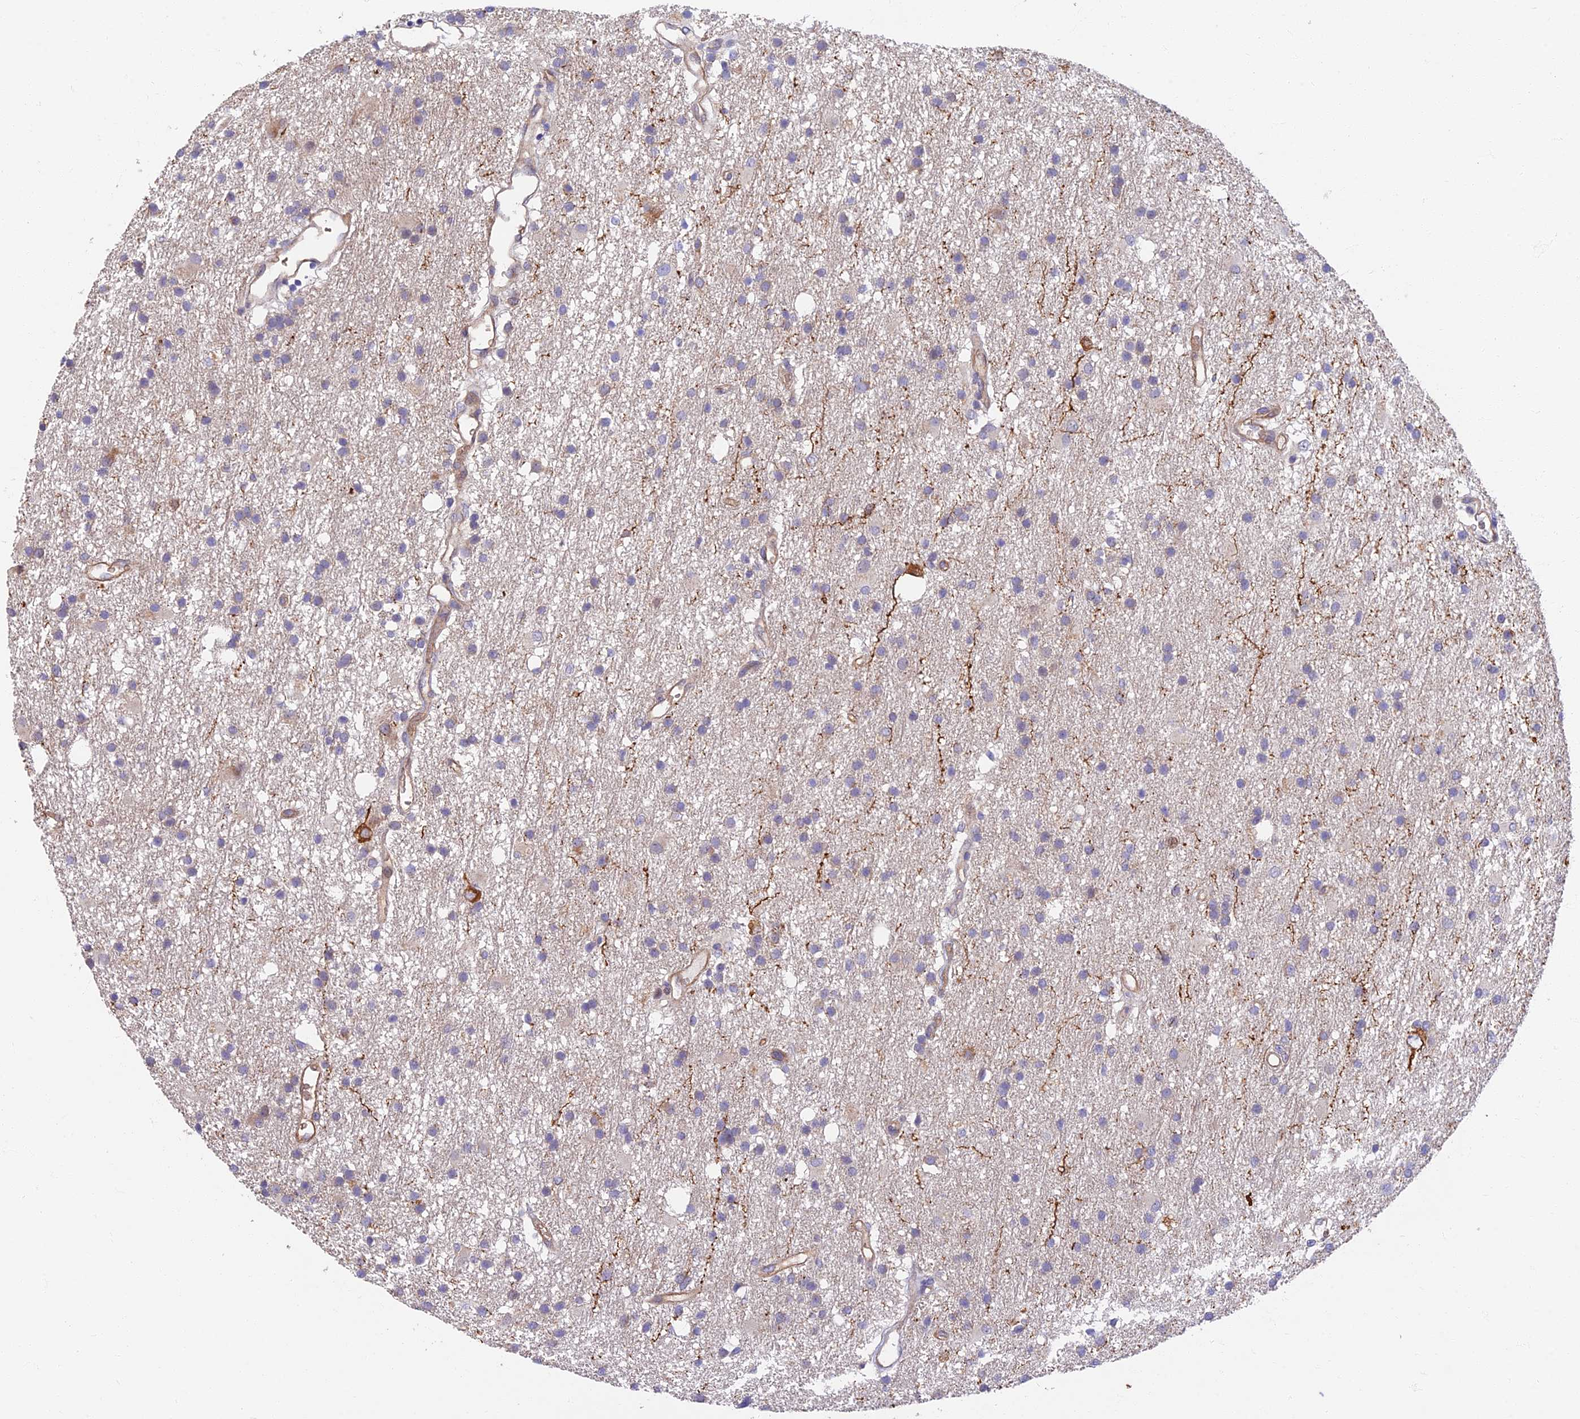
{"staining": {"intensity": "negative", "quantity": "none", "location": "none"}, "tissue": "glioma", "cell_type": "Tumor cells", "image_type": "cancer", "snomed": [{"axis": "morphology", "description": "Glioma, malignant, High grade"}, {"axis": "topography", "description": "Brain"}], "caption": "Photomicrograph shows no protein staining in tumor cells of malignant glioma (high-grade) tissue. Nuclei are stained in blue.", "gene": "RHBDL2", "patient": {"sex": "male", "age": 77}}